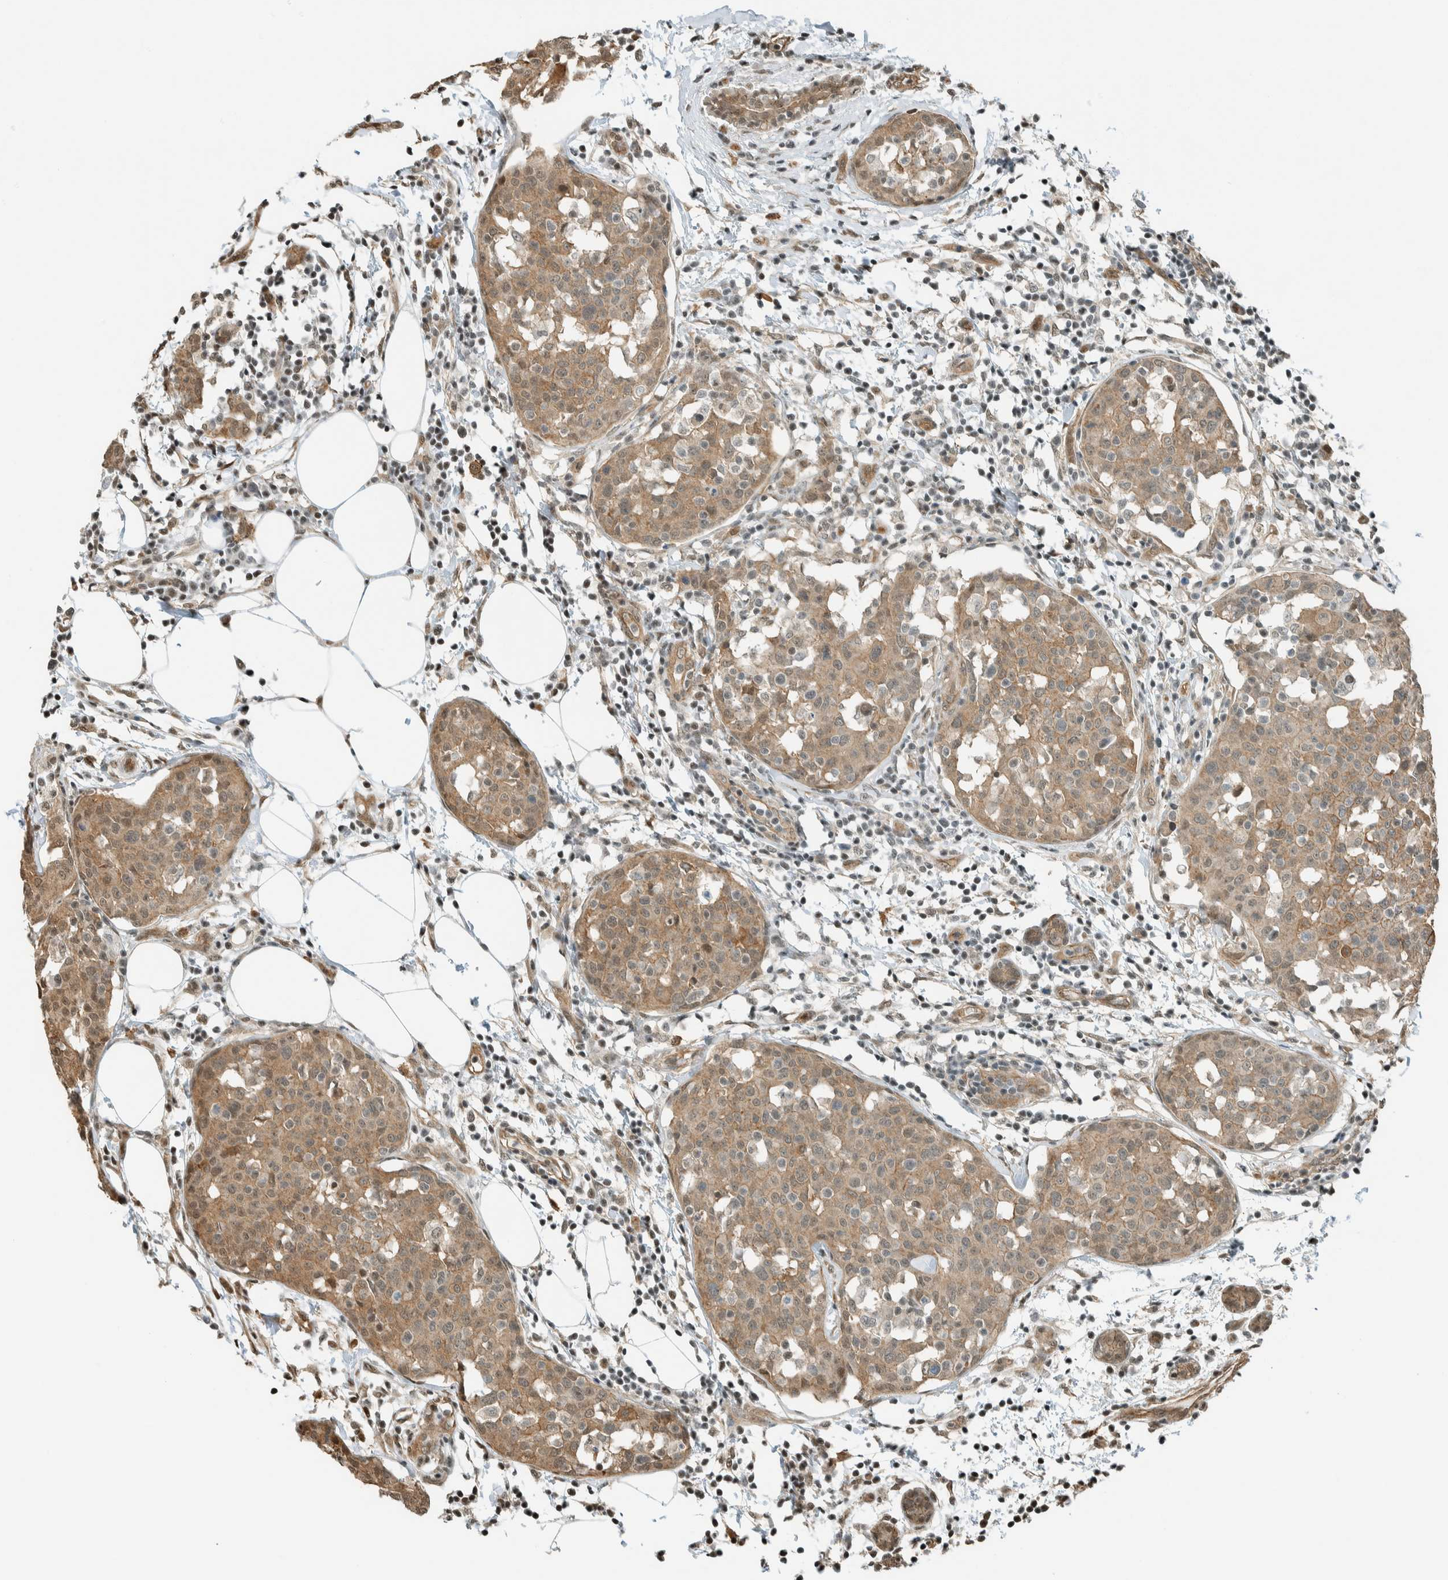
{"staining": {"intensity": "moderate", "quantity": ">75%", "location": "cytoplasmic/membranous"}, "tissue": "breast cancer", "cell_type": "Tumor cells", "image_type": "cancer", "snomed": [{"axis": "morphology", "description": "Normal tissue, NOS"}, {"axis": "morphology", "description": "Duct carcinoma"}, {"axis": "topography", "description": "Breast"}], "caption": "This image displays IHC staining of breast cancer (invasive ductal carcinoma), with medium moderate cytoplasmic/membranous positivity in about >75% of tumor cells.", "gene": "NIBAN2", "patient": {"sex": "female", "age": 37}}